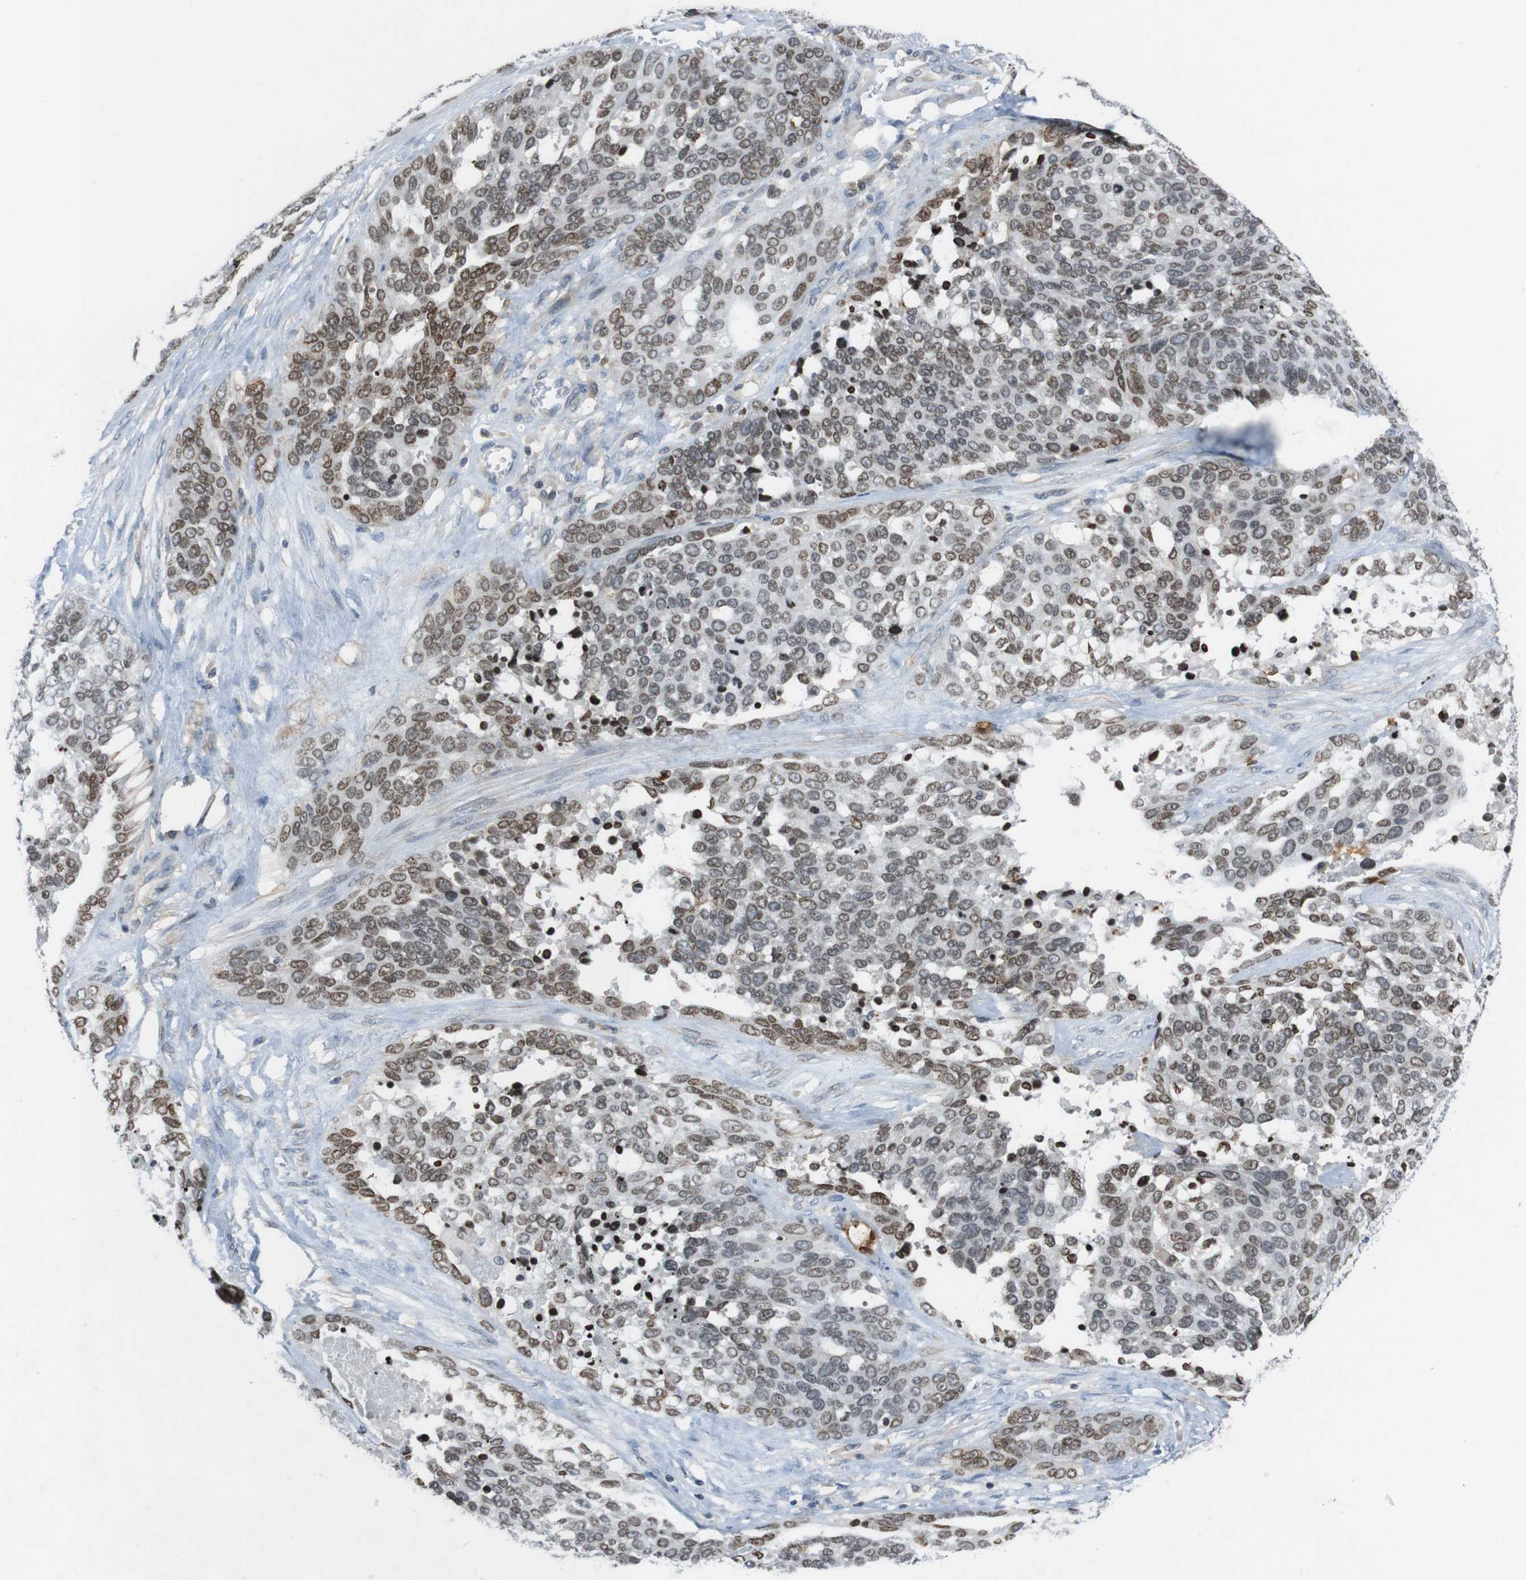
{"staining": {"intensity": "moderate", "quantity": ">75%", "location": "nuclear"}, "tissue": "ovarian cancer", "cell_type": "Tumor cells", "image_type": "cancer", "snomed": [{"axis": "morphology", "description": "Cystadenocarcinoma, serous, NOS"}, {"axis": "topography", "description": "Ovary"}], "caption": "DAB immunohistochemical staining of serous cystadenocarcinoma (ovarian) reveals moderate nuclear protein positivity in approximately >75% of tumor cells. (IHC, brightfield microscopy, high magnification).", "gene": "PCDH10", "patient": {"sex": "female", "age": 44}}